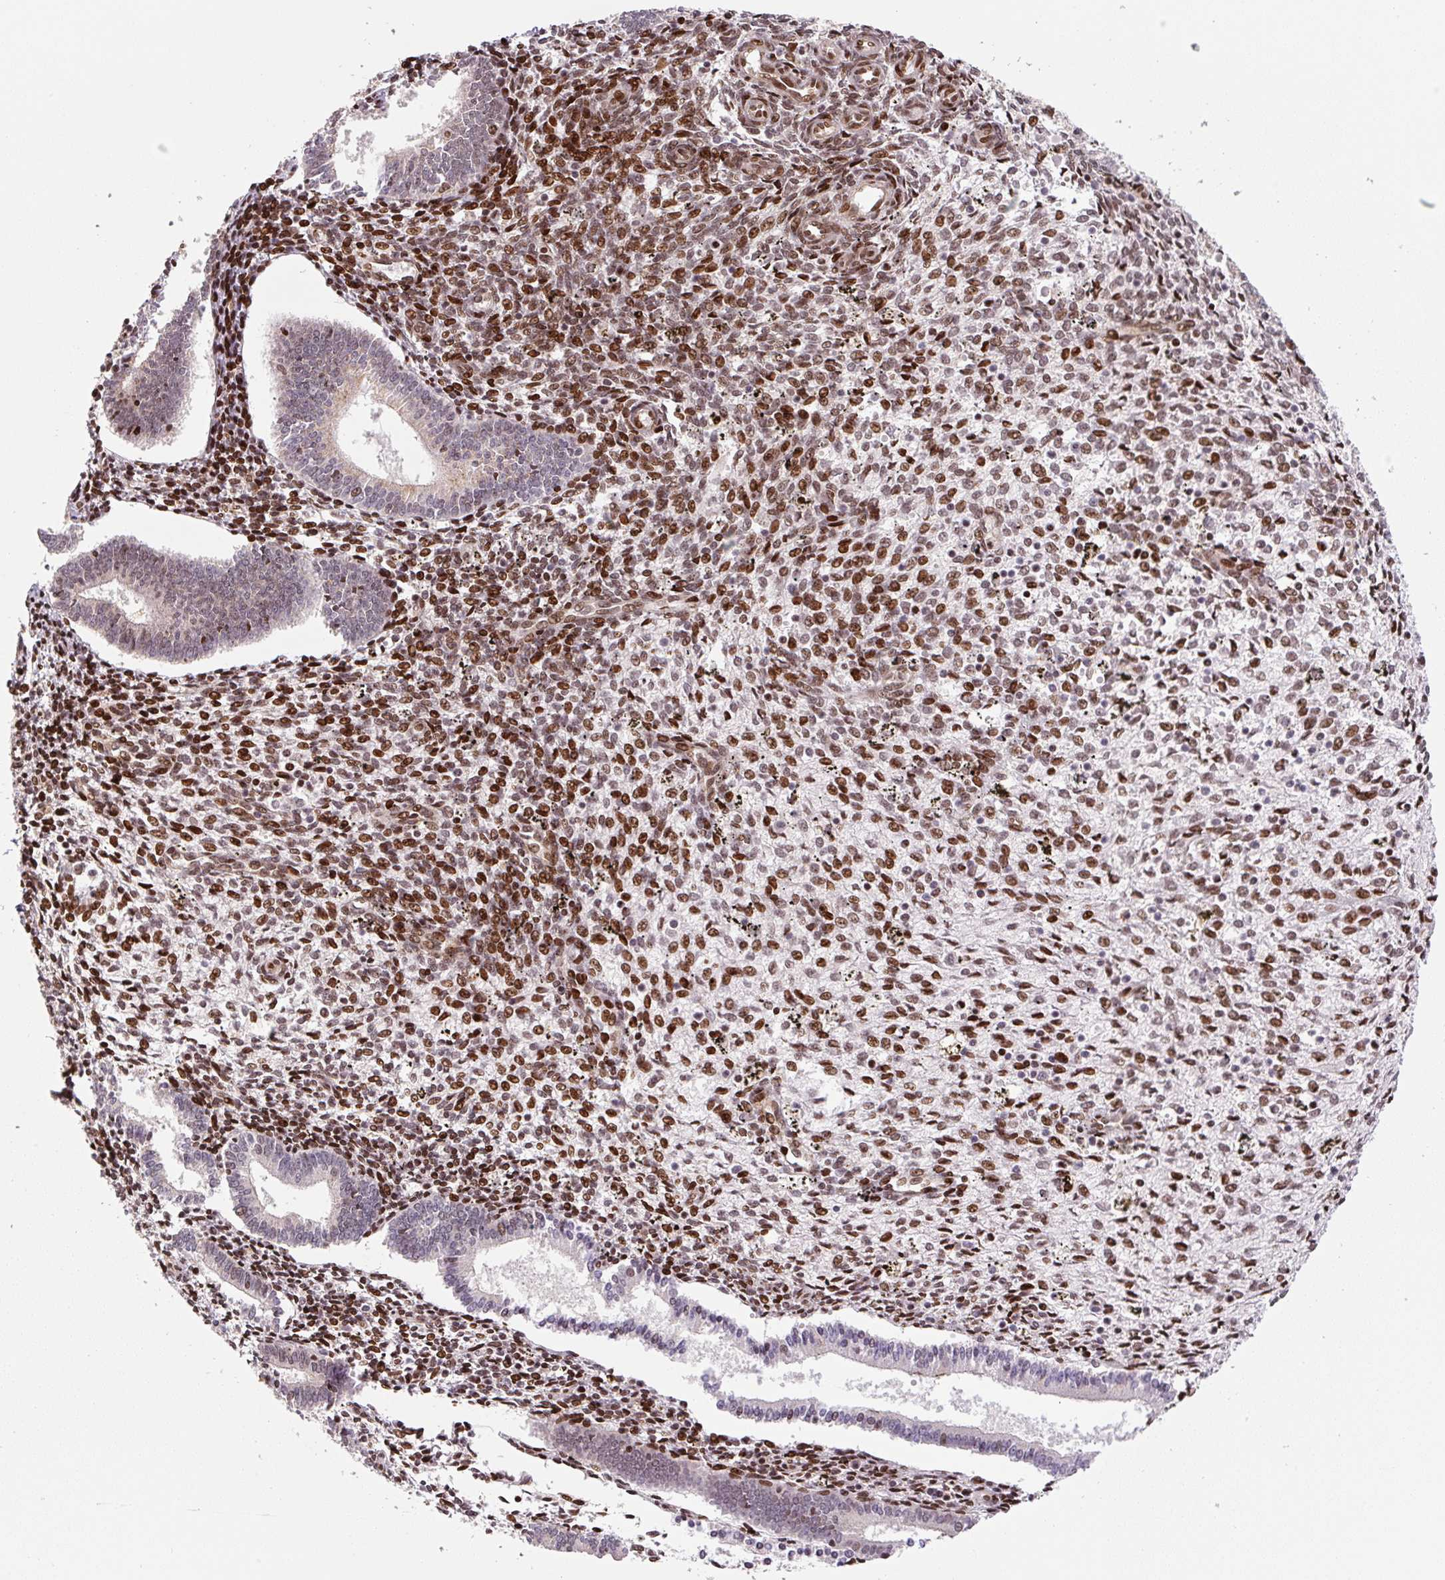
{"staining": {"intensity": "strong", "quantity": ">75%", "location": "nuclear"}, "tissue": "endometrium", "cell_type": "Cells in endometrial stroma", "image_type": "normal", "snomed": [{"axis": "morphology", "description": "Normal tissue, NOS"}, {"axis": "topography", "description": "Endometrium"}], "caption": "Brown immunohistochemical staining in benign human endometrium displays strong nuclear staining in about >75% of cells in endometrial stroma.", "gene": "PYDC2", "patient": {"sex": "female", "age": 41}}